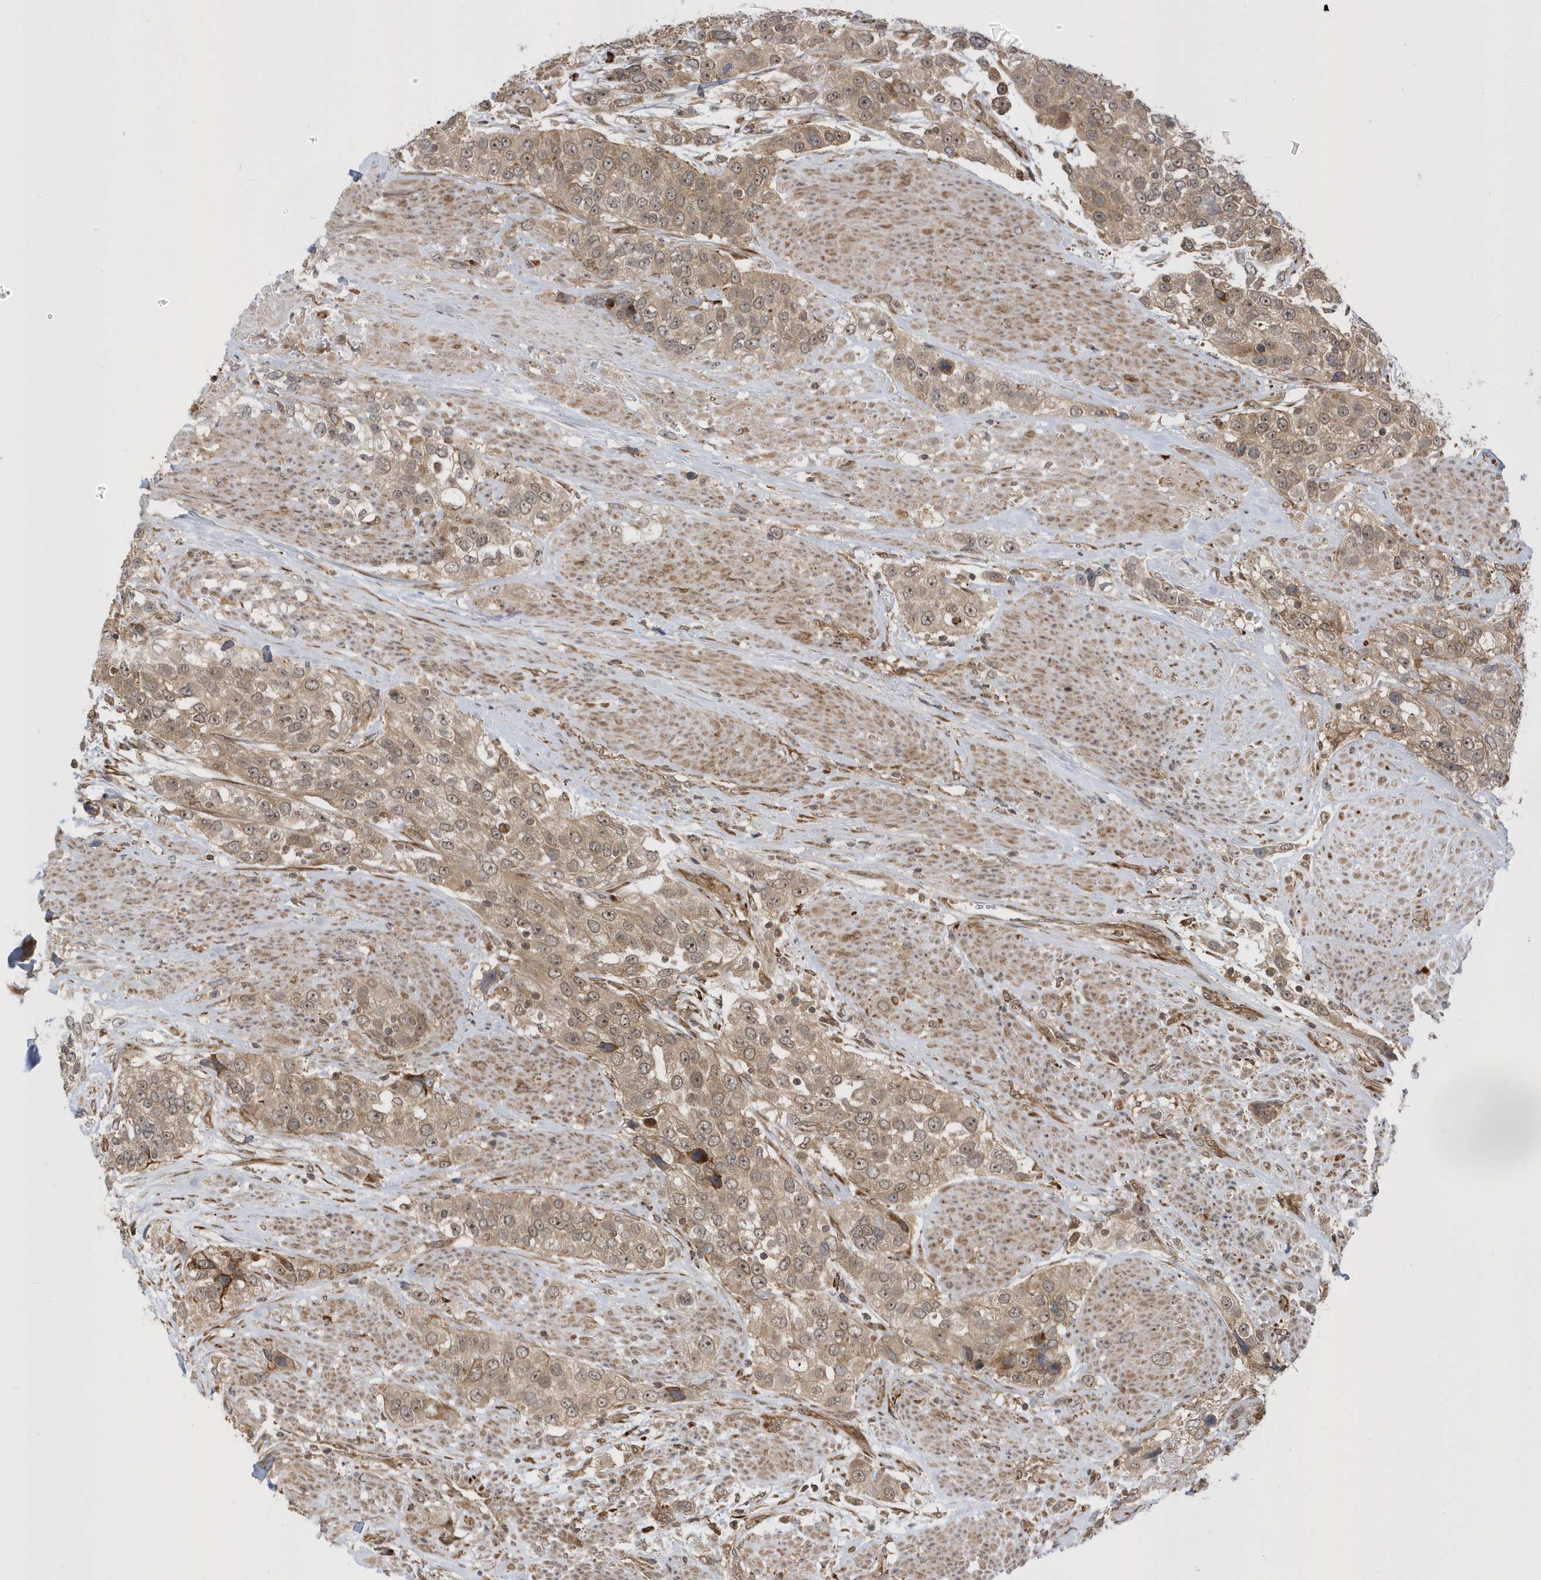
{"staining": {"intensity": "moderate", "quantity": ">75%", "location": "cytoplasmic/membranous"}, "tissue": "urothelial cancer", "cell_type": "Tumor cells", "image_type": "cancer", "snomed": [{"axis": "morphology", "description": "Urothelial carcinoma, High grade"}, {"axis": "topography", "description": "Urinary bladder"}], "caption": "High-grade urothelial carcinoma stained with a brown dye displays moderate cytoplasmic/membranous positive positivity in about >75% of tumor cells.", "gene": "METTL21A", "patient": {"sex": "female", "age": 80}}